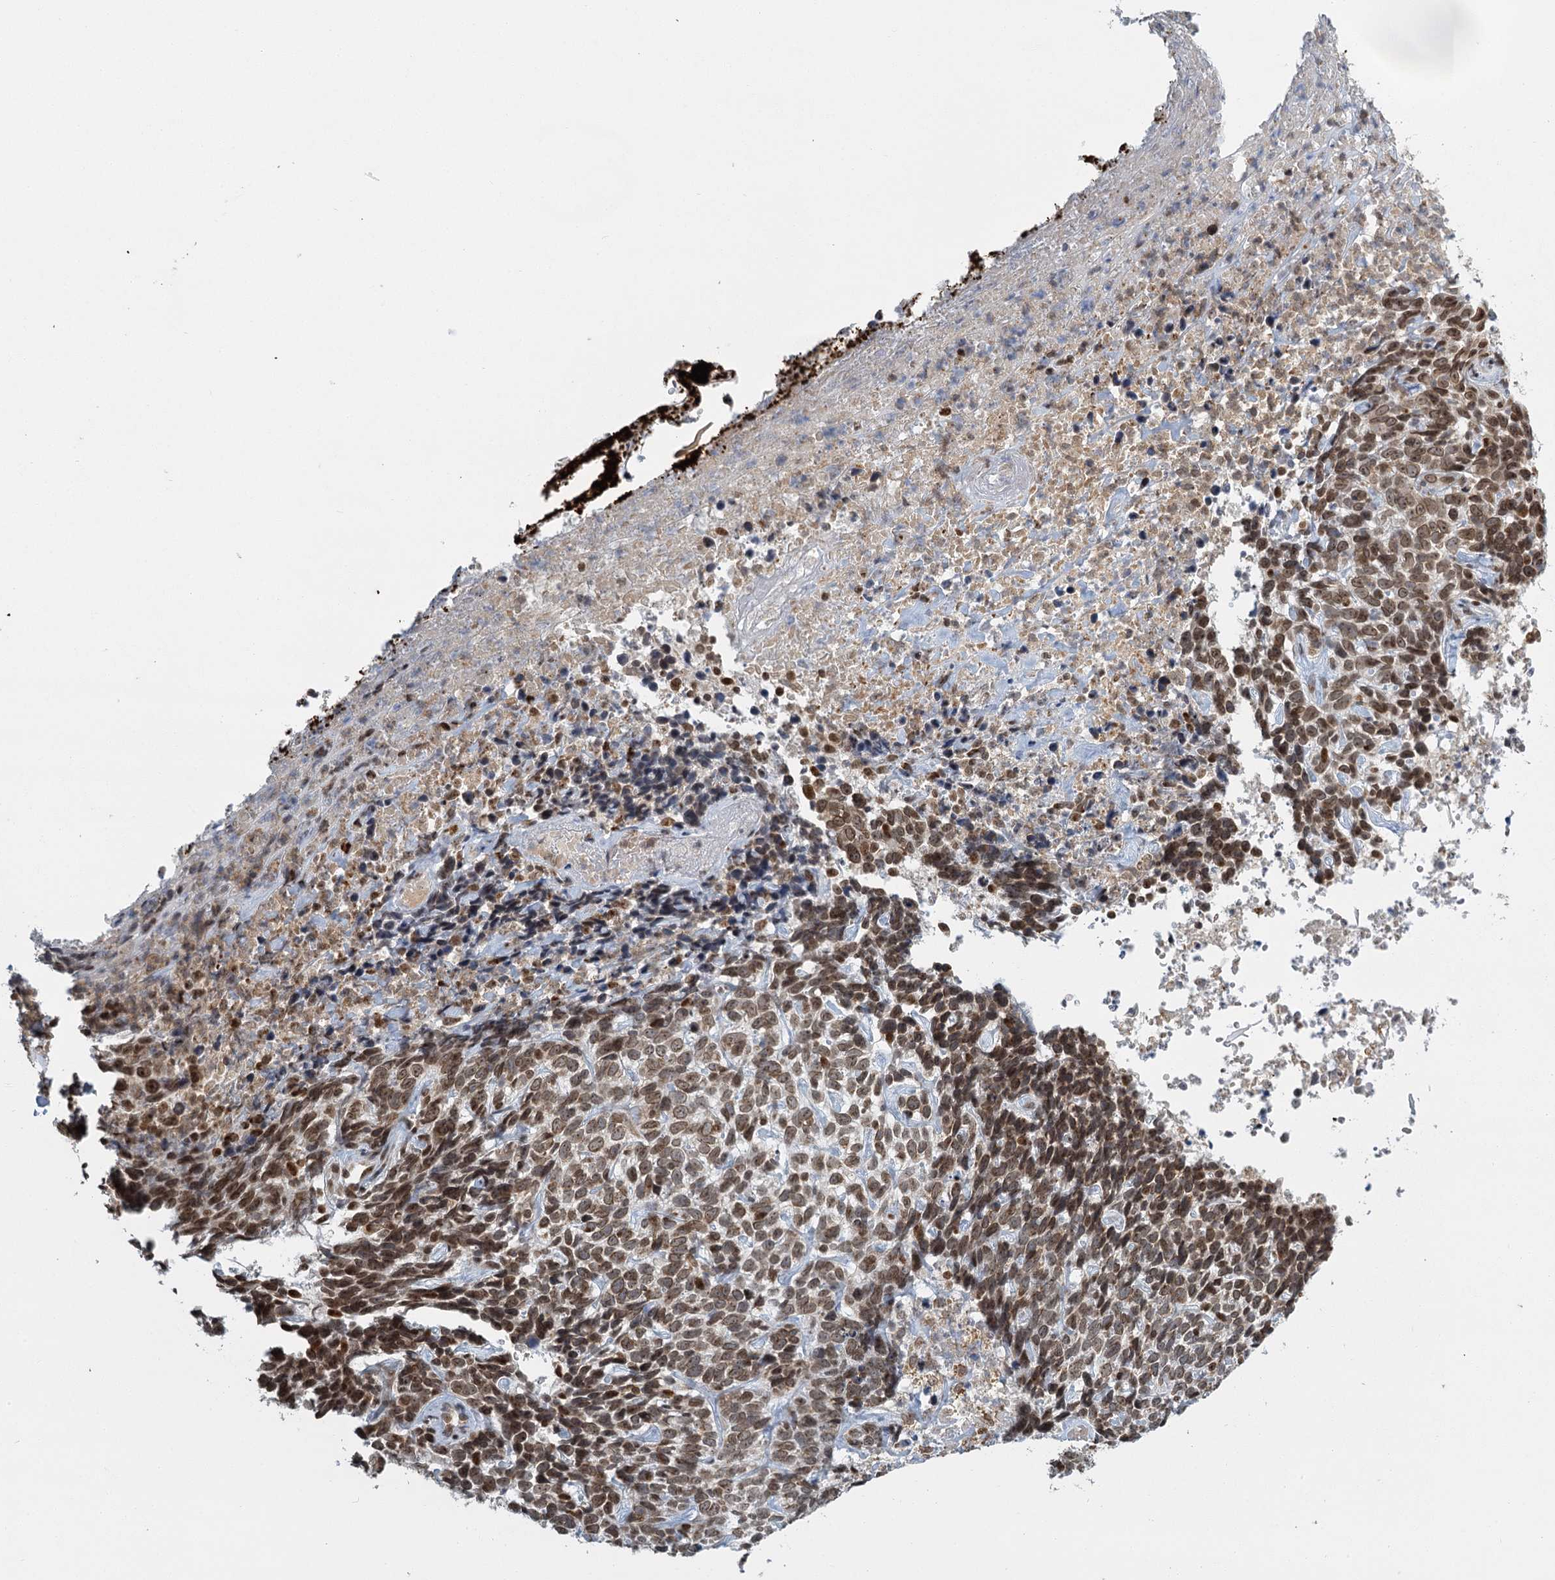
{"staining": {"intensity": "moderate", "quantity": ">75%", "location": "cytoplasmic/membranous,nuclear"}, "tissue": "skin cancer", "cell_type": "Tumor cells", "image_type": "cancer", "snomed": [{"axis": "morphology", "description": "Basal cell carcinoma"}, {"axis": "topography", "description": "Skin"}], "caption": "High-power microscopy captured an immunohistochemistry (IHC) micrograph of skin basal cell carcinoma, revealing moderate cytoplasmic/membranous and nuclear positivity in about >75% of tumor cells.", "gene": "TREX1", "patient": {"sex": "female", "age": 84}}